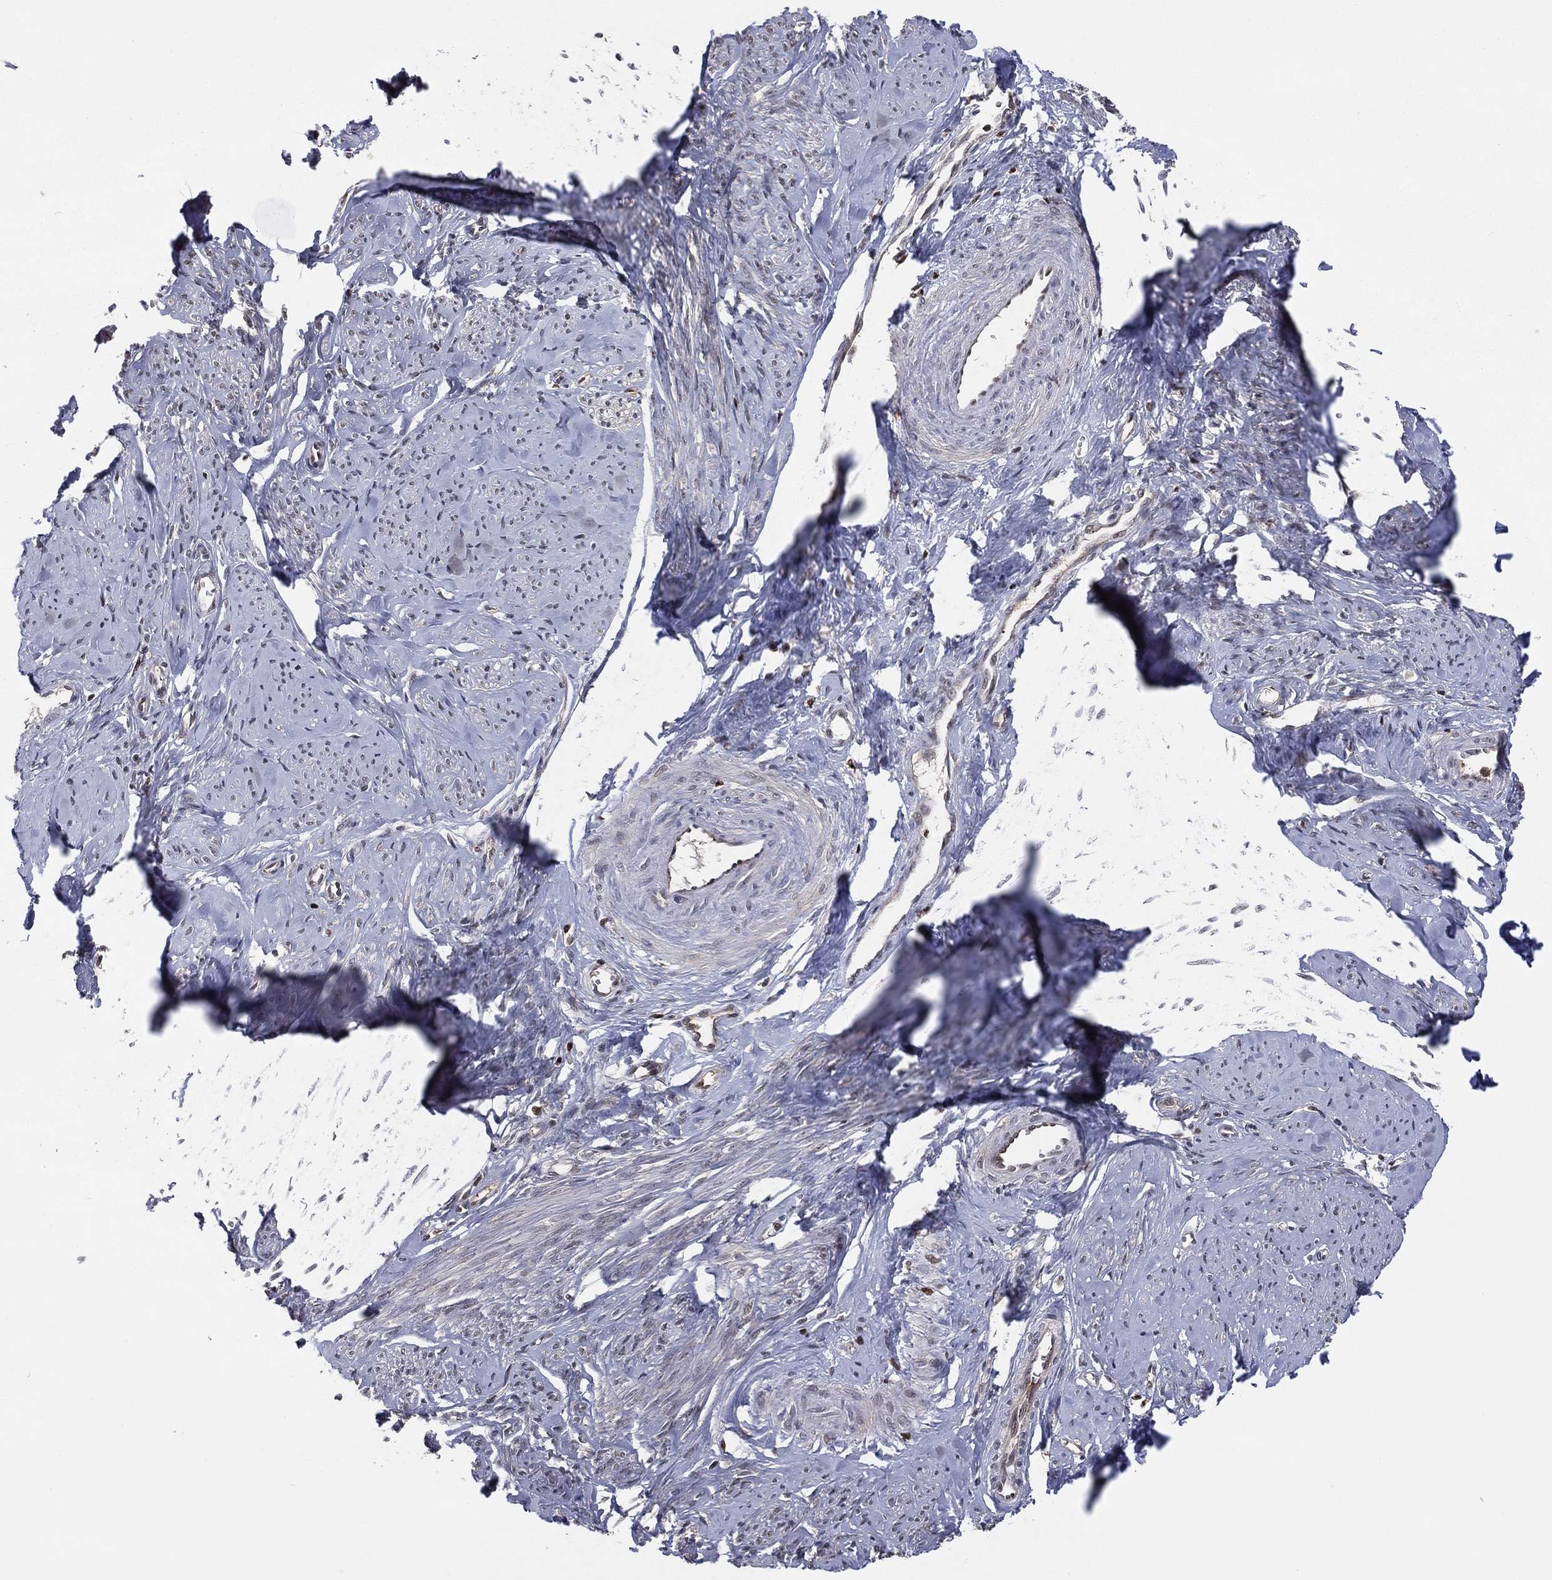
{"staining": {"intensity": "negative", "quantity": "none", "location": "none"}, "tissue": "smooth muscle", "cell_type": "Smooth muscle cells", "image_type": "normal", "snomed": [{"axis": "morphology", "description": "Normal tissue, NOS"}, {"axis": "topography", "description": "Smooth muscle"}], "caption": "DAB (3,3'-diaminobenzidine) immunohistochemical staining of benign human smooth muscle displays no significant expression in smooth muscle cells.", "gene": "PSMA1", "patient": {"sex": "female", "age": 48}}